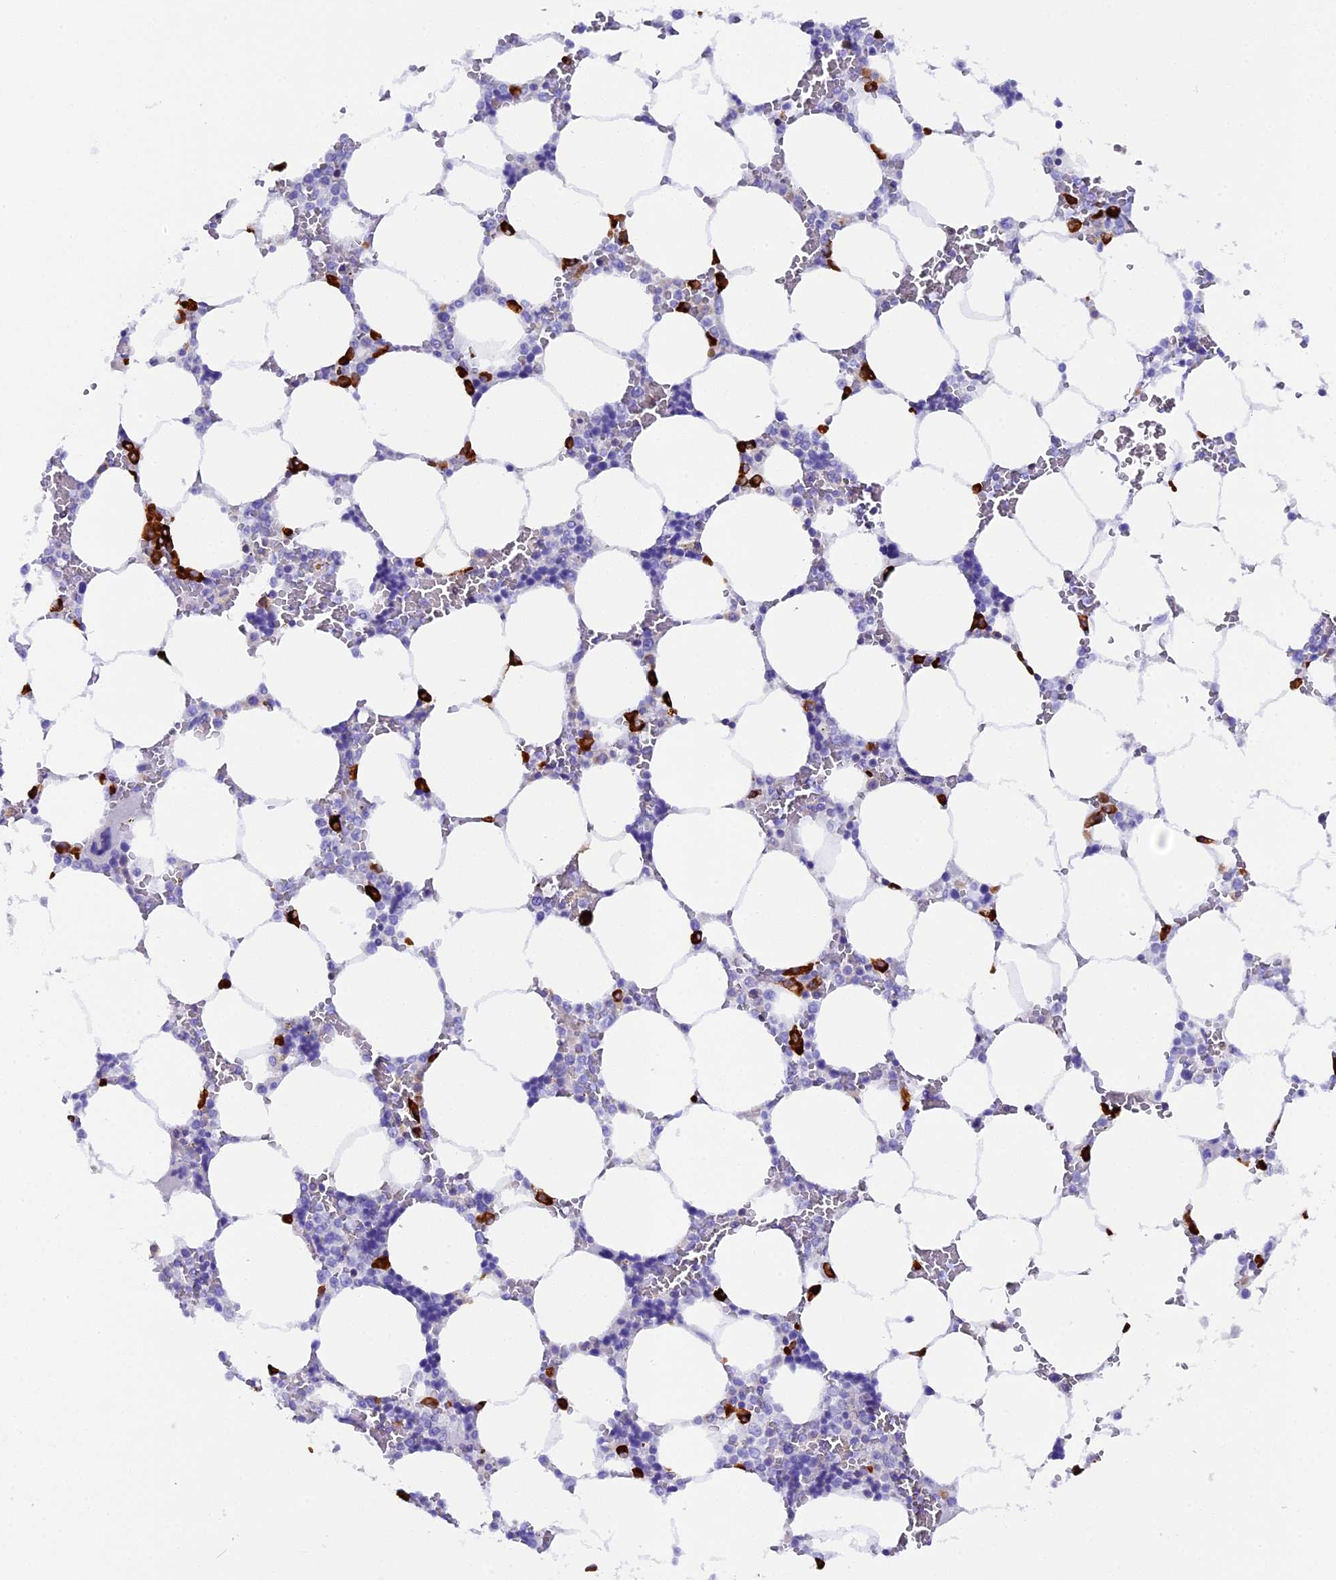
{"staining": {"intensity": "strong", "quantity": "<25%", "location": "cytoplasmic/membranous"}, "tissue": "bone marrow", "cell_type": "Hematopoietic cells", "image_type": "normal", "snomed": [{"axis": "morphology", "description": "Normal tissue, NOS"}, {"axis": "topography", "description": "Bone marrow"}], "caption": "Bone marrow stained for a protein (brown) reveals strong cytoplasmic/membranous positive positivity in about <25% of hematopoietic cells.", "gene": "FKBP11", "patient": {"sex": "male", "age": 64}}